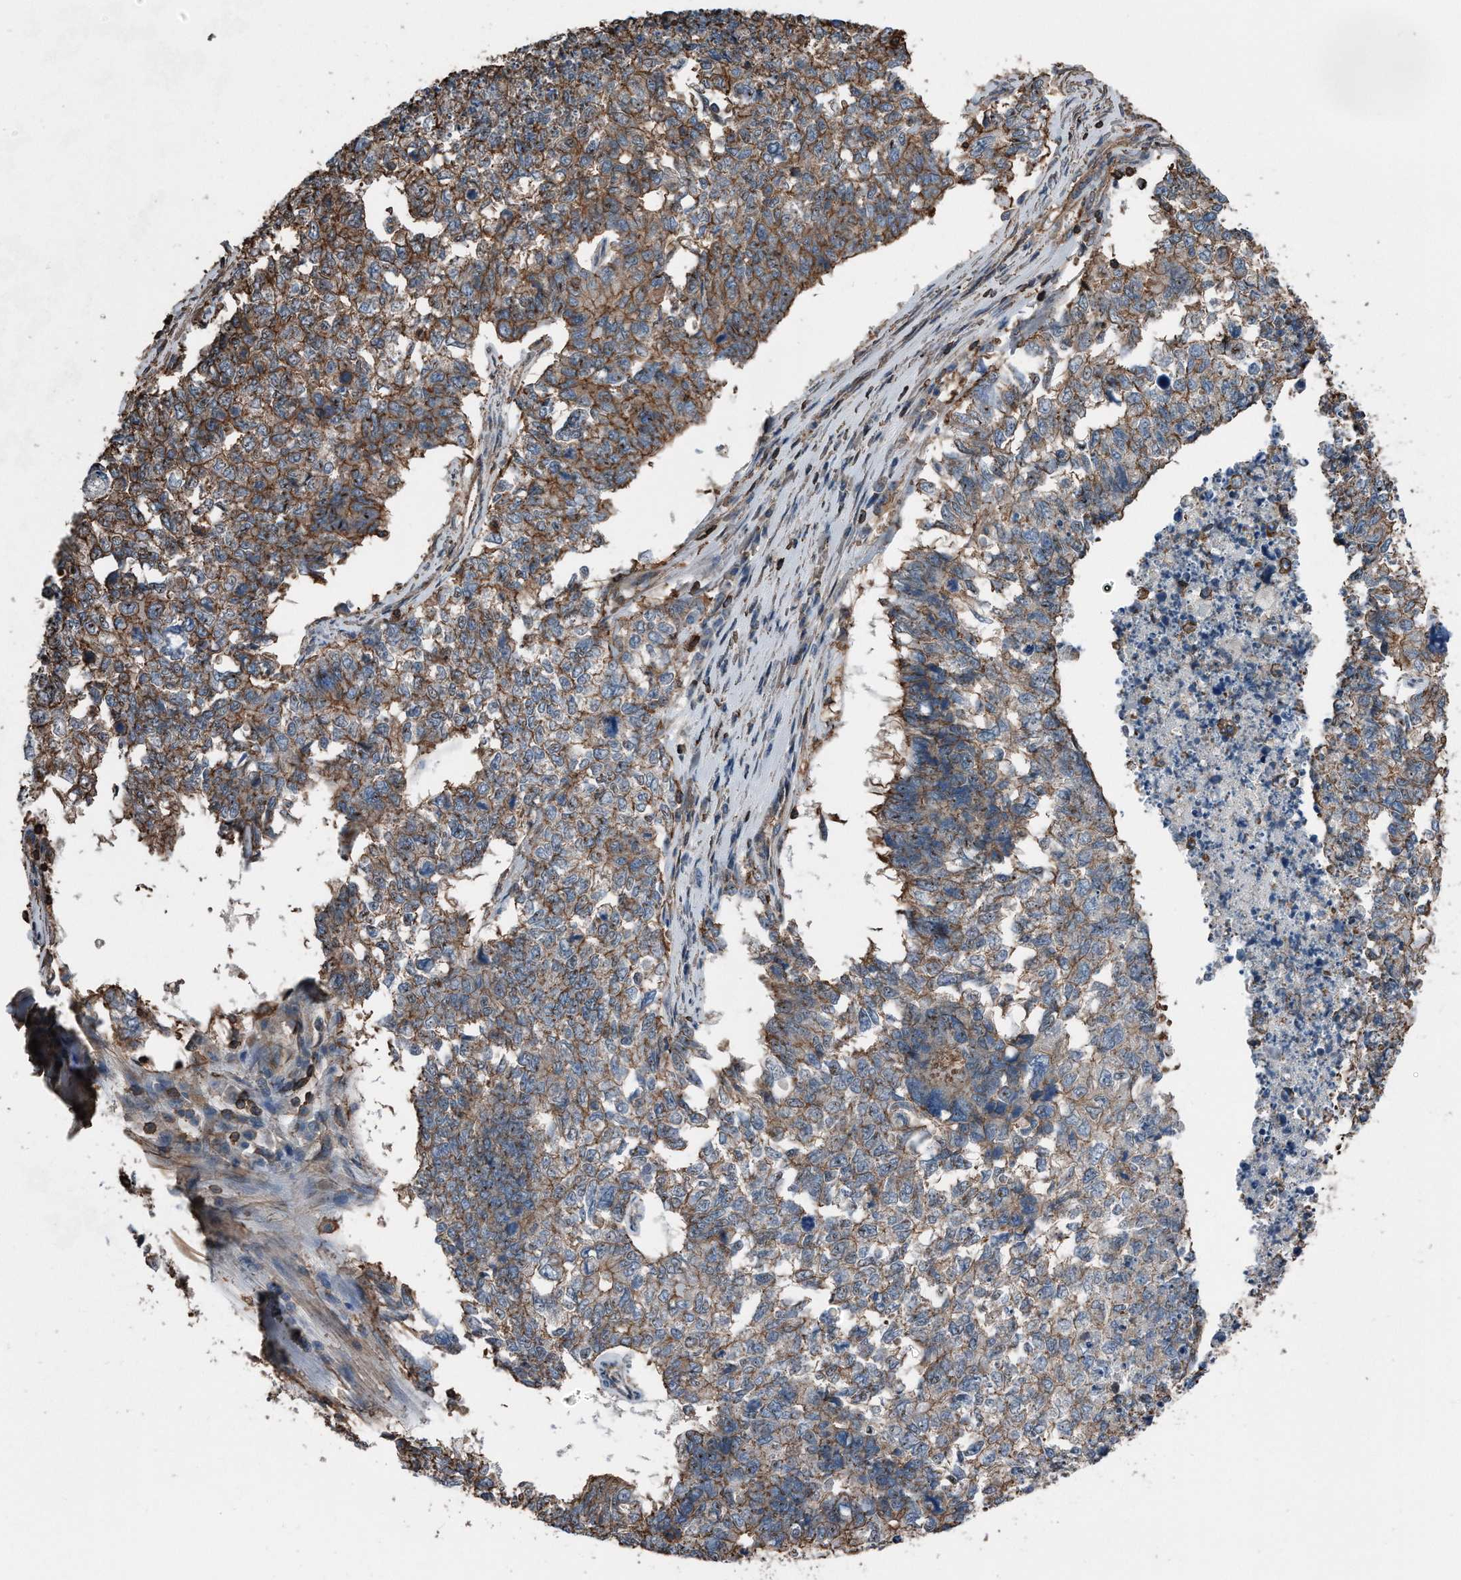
{"staining": {"intensity": "moderate", "quantity": ">75%", "location": "cytoplasmic/membranous"}, "tissue": "cervical cancer", "cell_type": "Tumor cells", "image_type": "cancer", "snomed": [{"axis": "morphology", "description": "Squamous cell carcinoma, NOS"}, {"axis": "topography", "description": "Cervix"}], "caption": "High-magnification brightfield microscopy of cervical cancer (squamous cell carcinoma) stained with DAB (3,3'-diaminobenzidine) (brown) and counterstained with hematoxylin (blue). tumor cells exhibit moderate cytoplasmic/membranous staining is appreciated in approximately>75% of cells.", "gene": "RSPO3", "patient": {"sex": "female", "age": 63}}